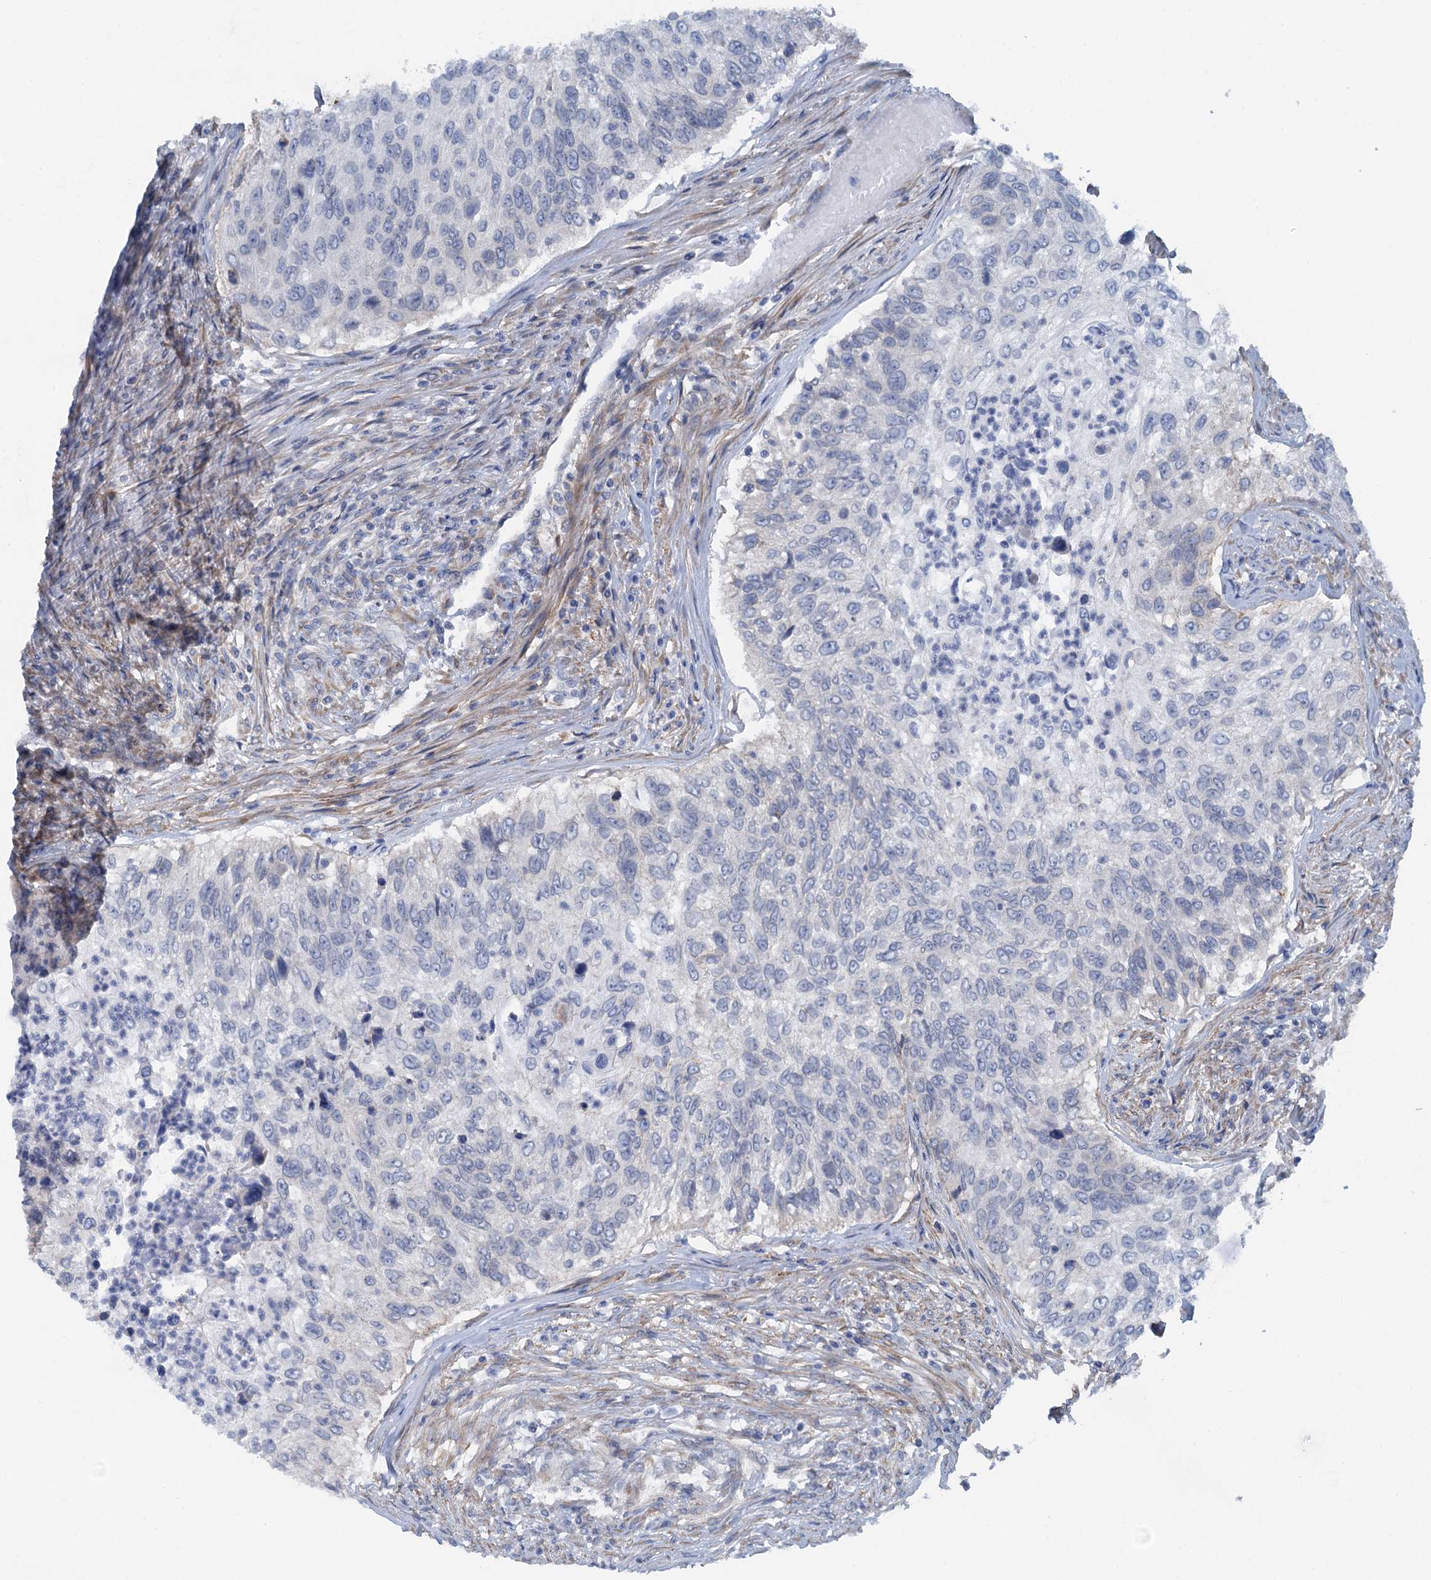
{"staining": {"intensity": "negative", "quantity": "none", "location": "none"}, "tissue": "urothelial cancer", "cell_type": "Tumor cells", "image_type": "cancer", "snomed": [{"axis": "morphology", "description": "Urothelial carcinoma, High grade"}, {"axis": "topography", "description": "Urinary bladder"}], "caption": "Tumor cells show no significant expression in high-grade urothelial carcinoma.", "gene": "POGLUT3", "patient": {"sex": "female", "age": 60}}